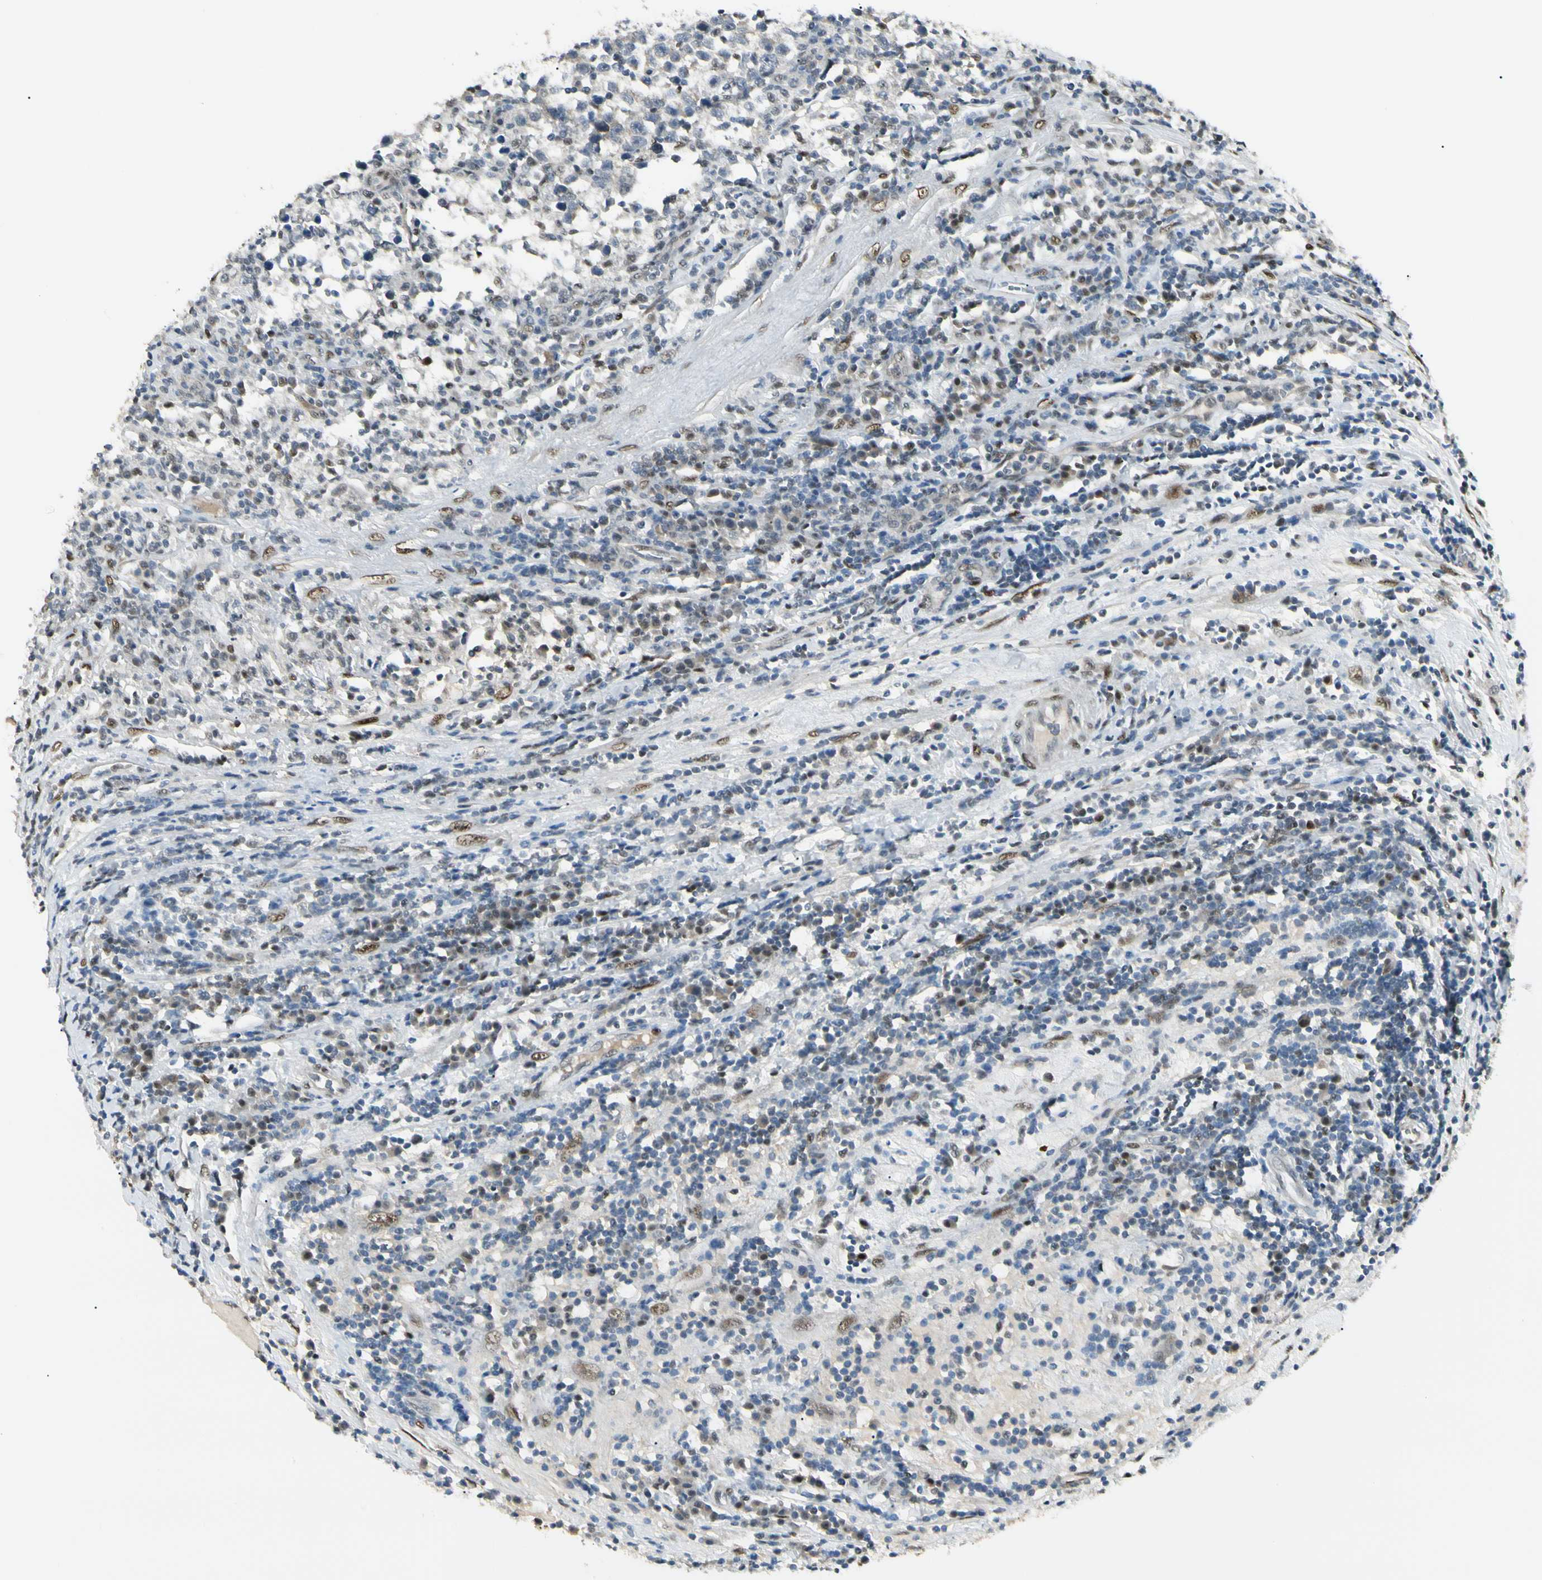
{"staining": {"intensity": "weak", "quantity": "25%-75%", "location": "cytoplasmic/membranous"}, "tissue": "testis cancer", "cell_type": "Tumor cells", "image_type": "cancer", "snomed": [{"axis": "morphology", "description": "Seminoma, NOS"}, {"axis": "topography", "description": "Testis"}], "caption": "Protein staining demonstrates weak cytoplasmic/membranous positivity in about 25%-75% of tumor cells in testis cancer (seminoma). The protein is shown in brown color, while the nuclei are stained blue.", "gene": "ATXN1", "patient": {"sex": "male", "age": 43}}